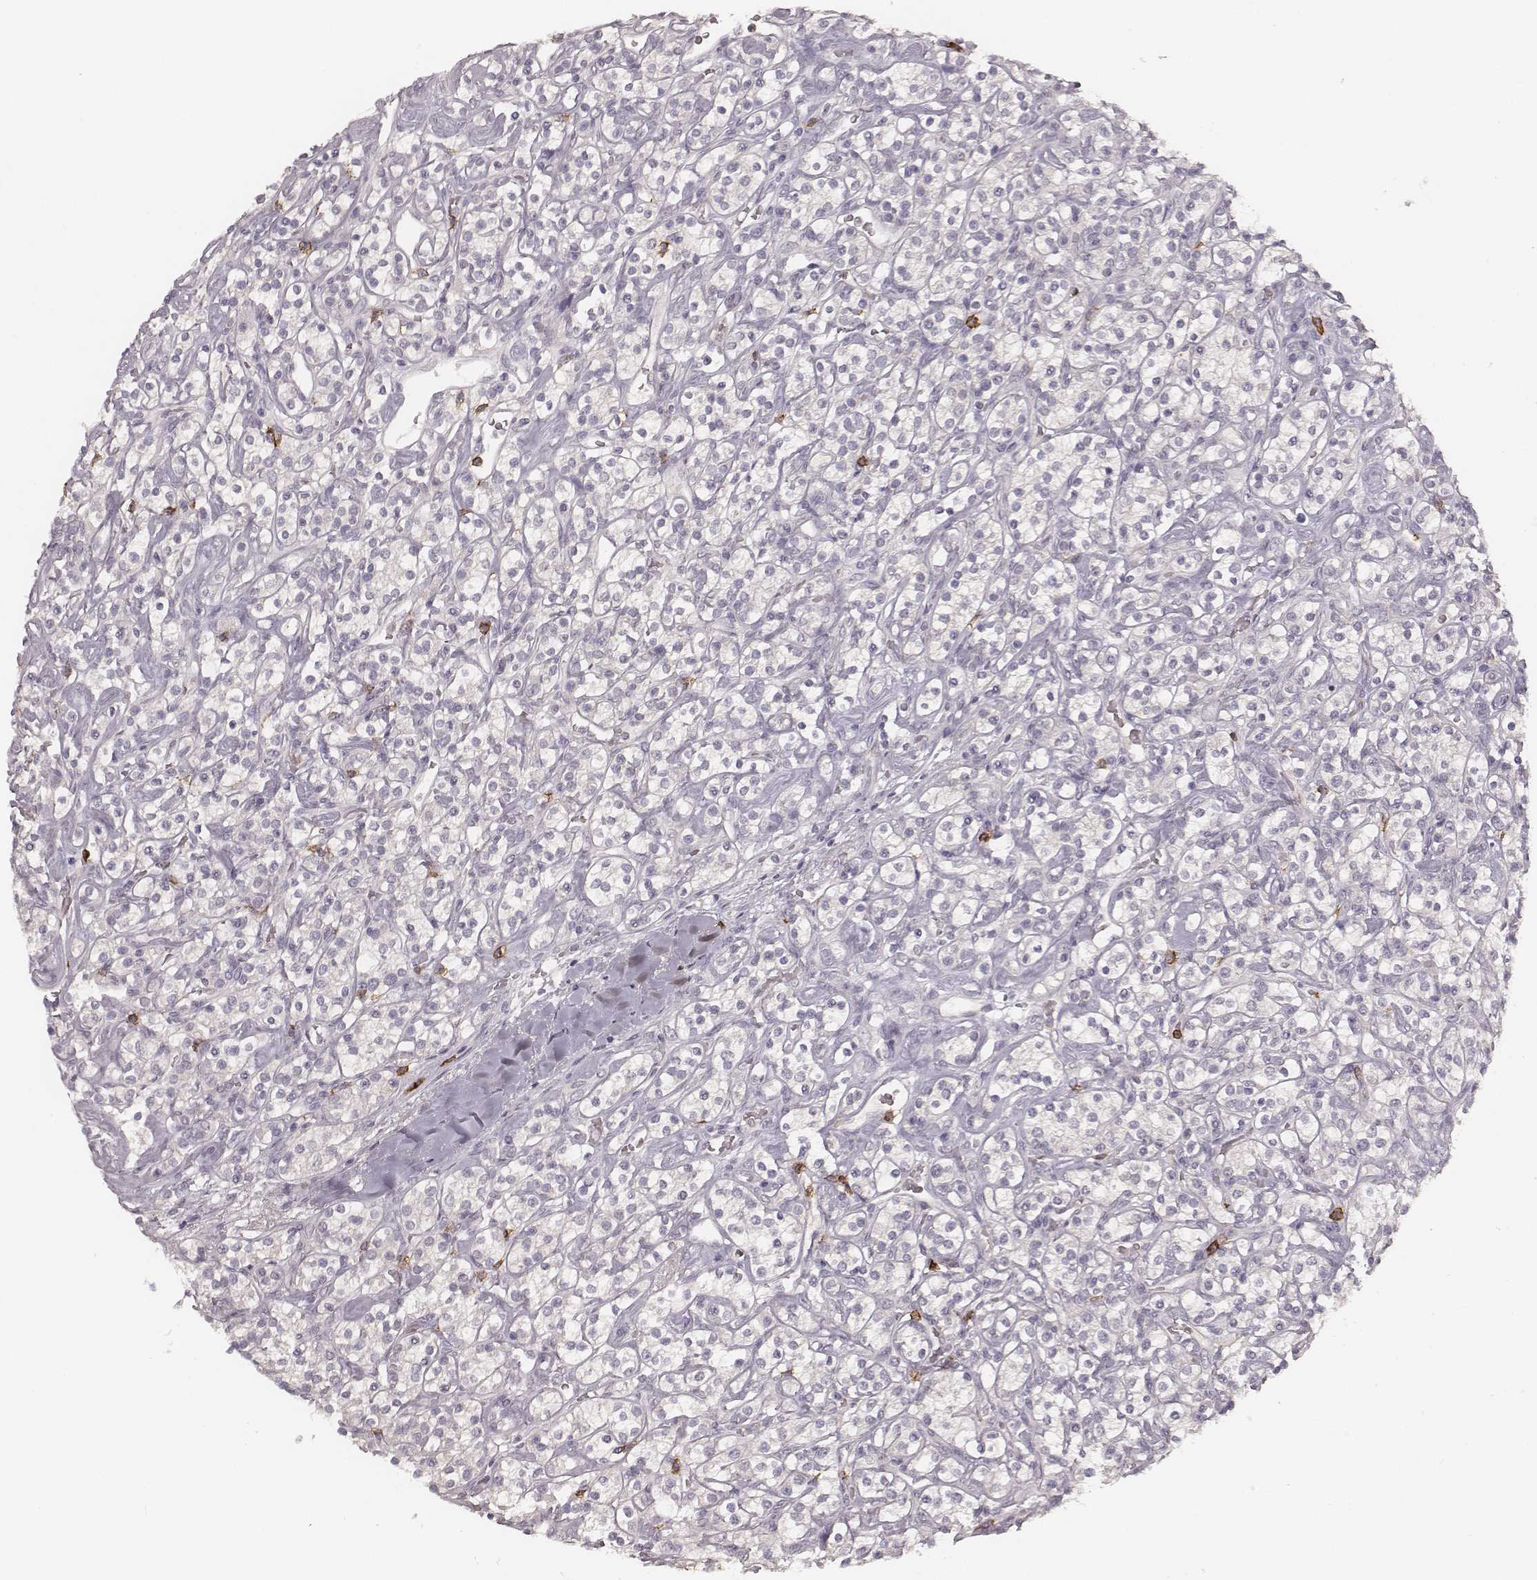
{"staining": {"intensity": "negative", "quantity": "none", "location": "none"}, "tissue": "renal cancer", "cell_type": "Tumor cells", "image_type": "cancer", "snomed": [{"axis": "morphology", "description": "Adenocarcinoma, NOS"}, {"axis": "topography", "description": "Kidney"}], "caption": "The immunohistochemistry micrograph has no significant expression in tumor cells of renal cancer (adenocarcinoma) tissue.", "gene": "CD8A", "patient": {"sex": "male", "age": 77}}